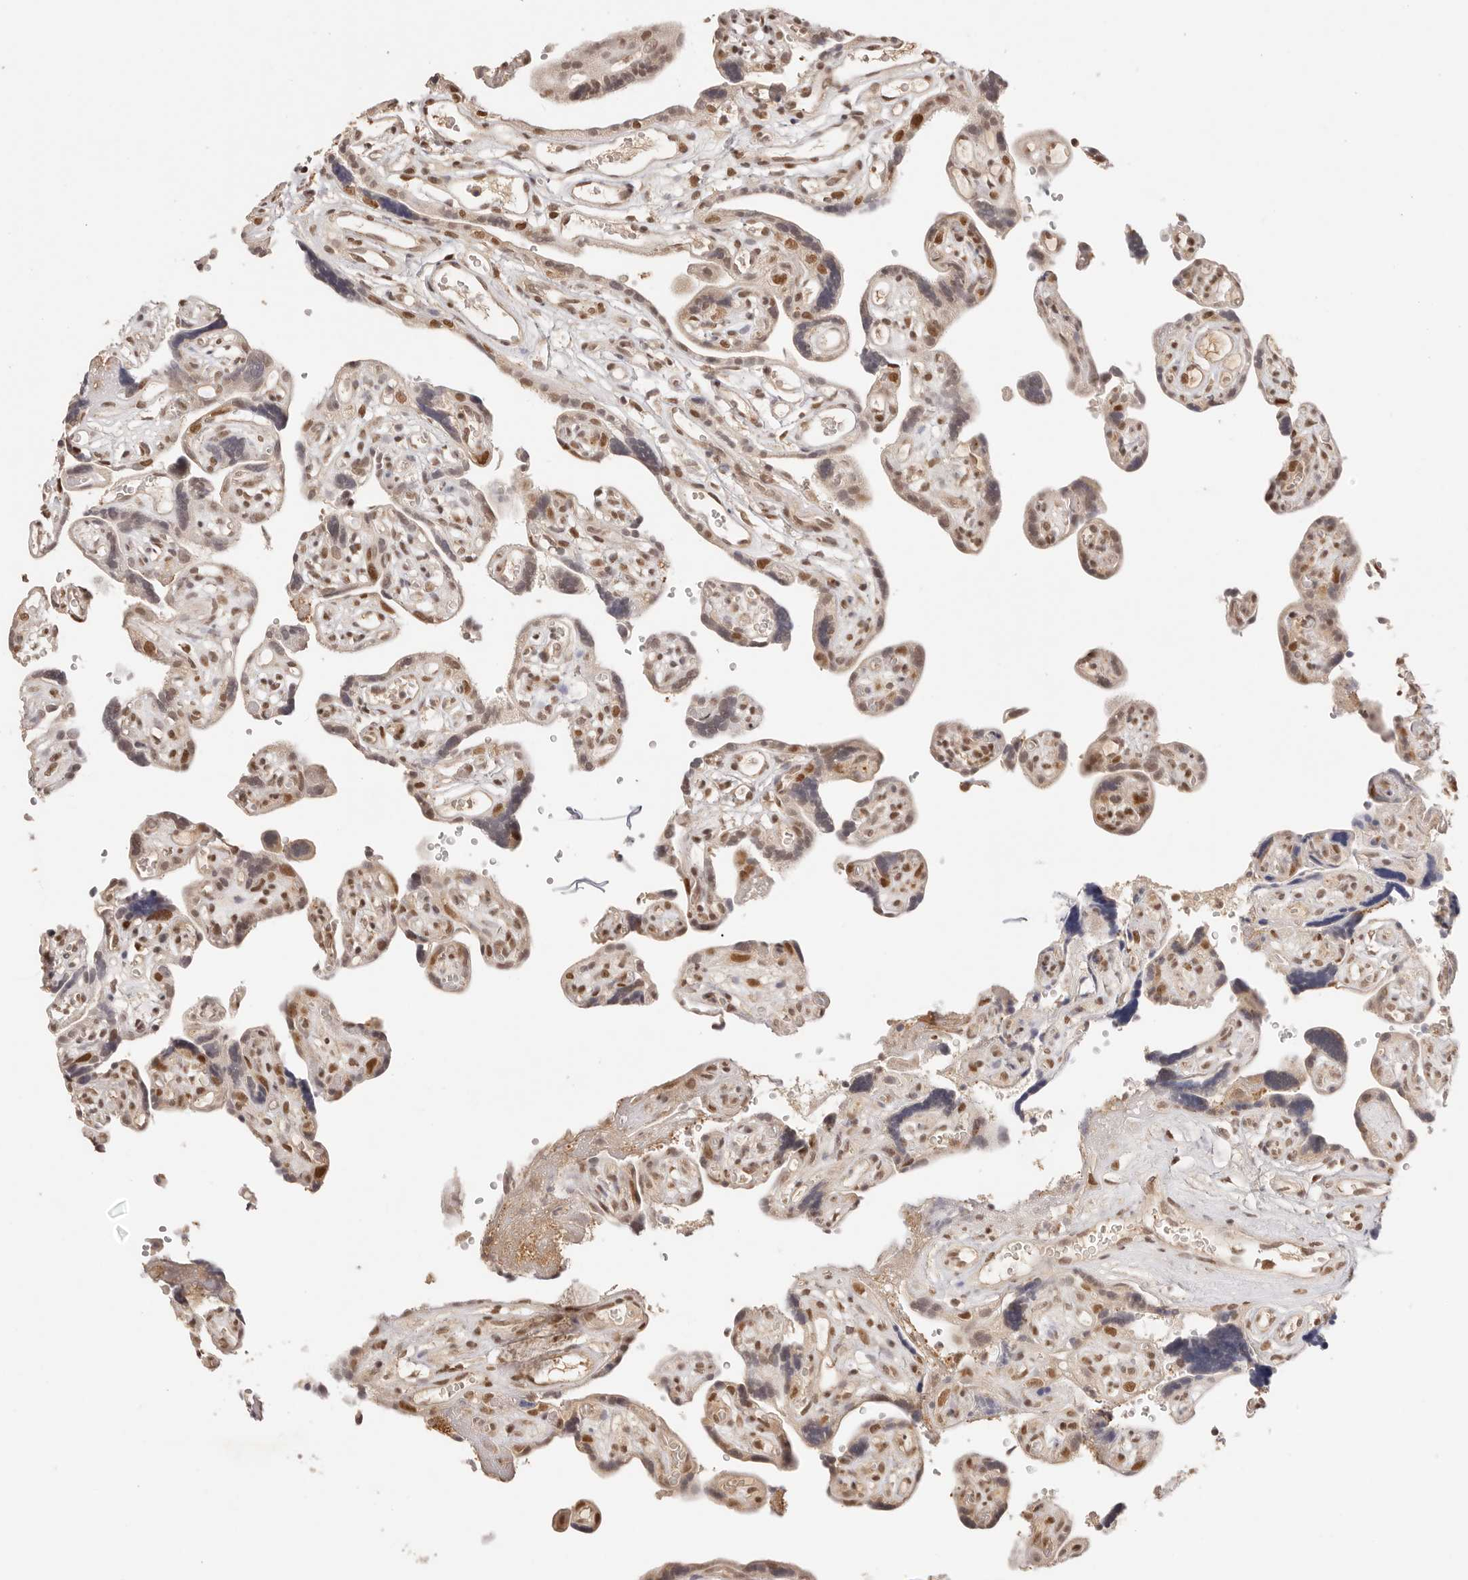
{"staining": {"intensity": "moderate", "quantity": ">75%", "location": "cytoplasmic/membranous,nuclear"}, "tissue": "placenta", "cell_type": "Decidual cells", "image_type": "normal", "snomed": [{"axis": "morphology", "description": "Normal tissue, NOS"}, {"axis": "topography", "description": "Placenta"}], "caption": "Protein expression analysis of normal placenta exhibits moderate cytoplasmic/membranous,nuclear staining in approximately >75% of decidual cells.", "gene": "RFC3", "patient": {"sex": "female", "age": 30}}